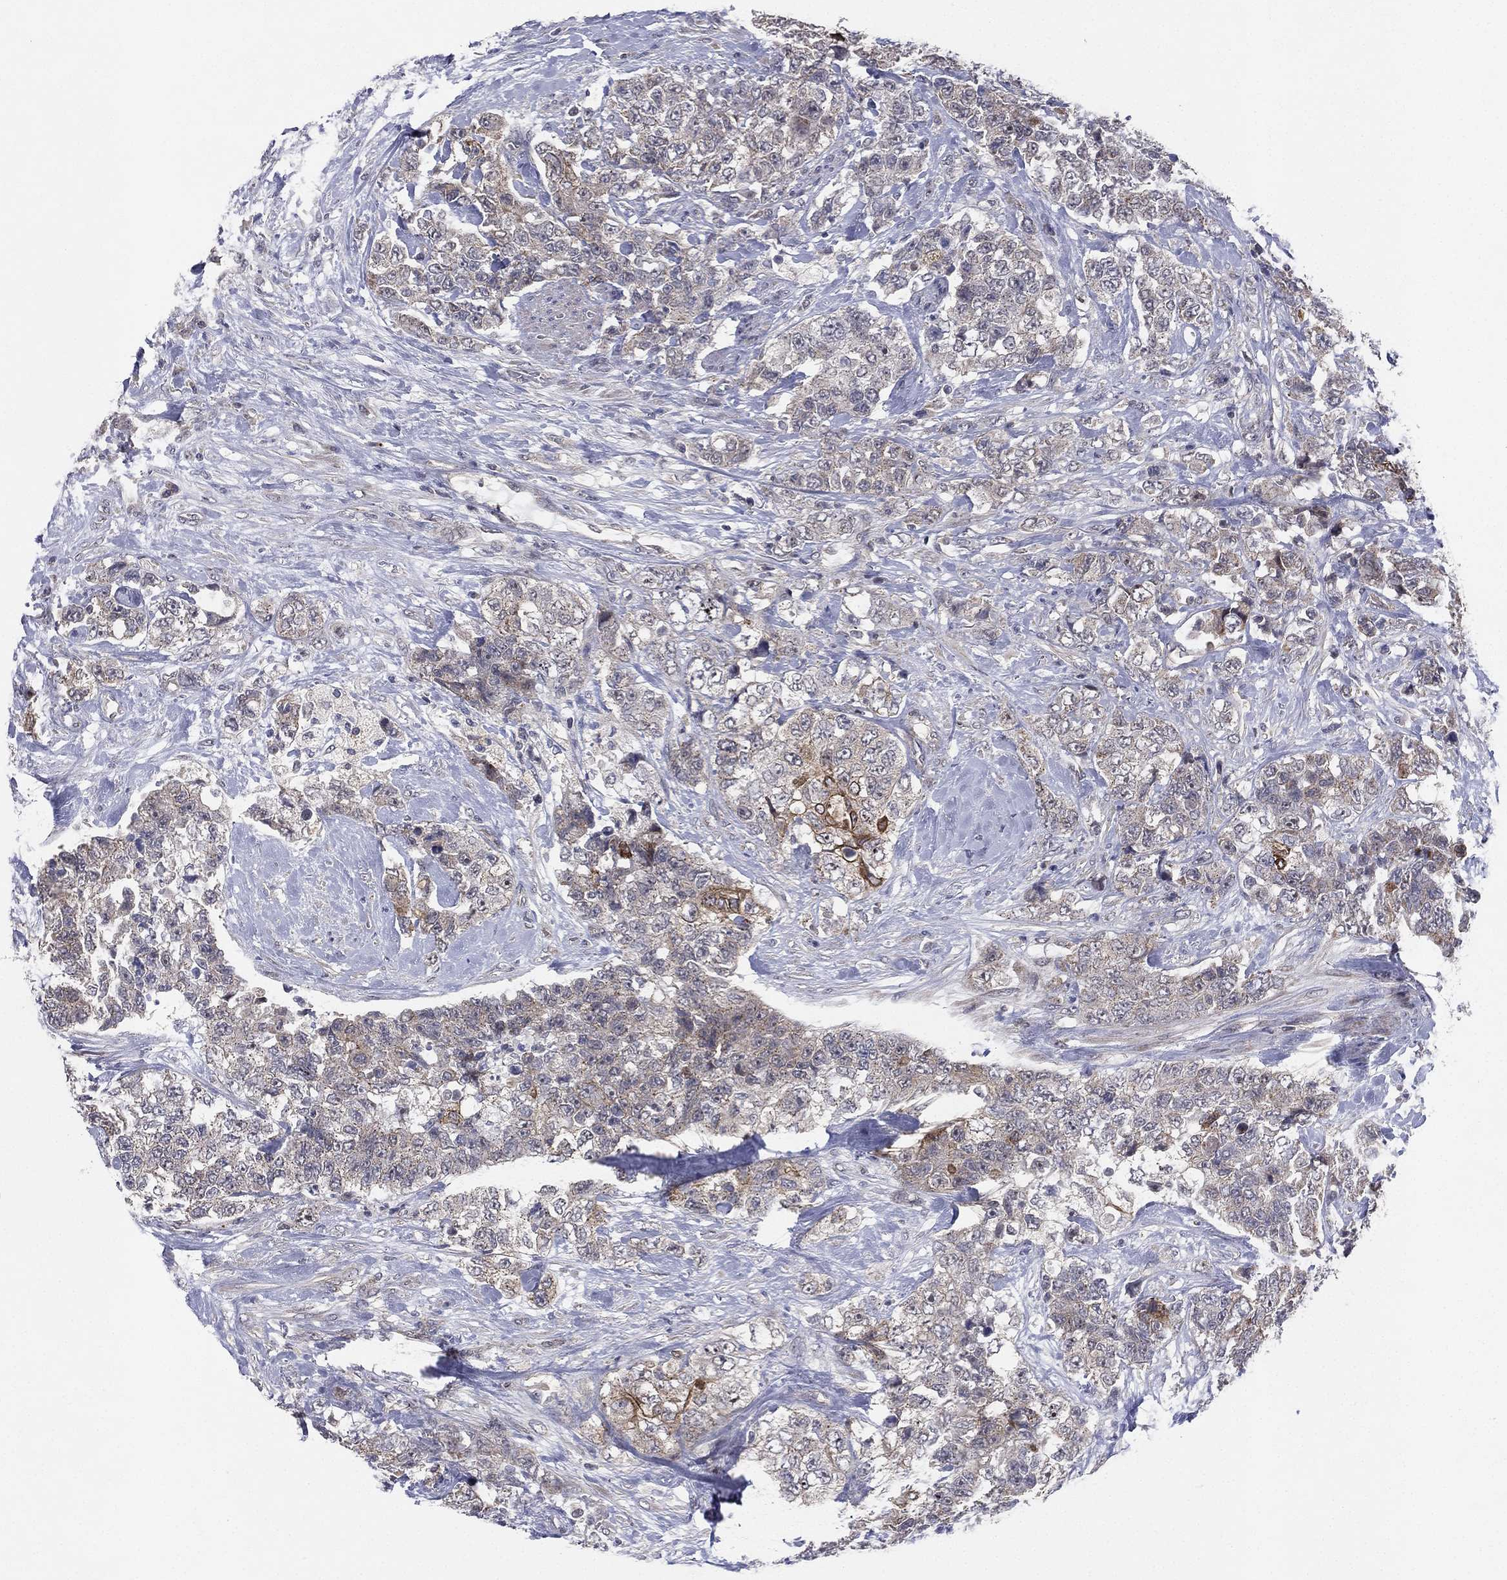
{"staining": {"intensity": "moderate", "quantity": "<25%", "location": "cytoplasmic/membranous"}, "tissue": "urothelial cancer", "cell_type": "Tumor cells", "image_type": "cancer", "snomed": [{"axis": "morphology", "description": "Urothelial carcinoma, High grade"}, {"axis": "topography", "description": "Urinary bladder"}], "caption": "The immunohistochemical stain shows moderate cytoplasmic/membranous positivity in tumor cells of high-grade urothelial carcinoma tissue.", "gene": "KAT14", "patient": {"sex": "female", "age": 78}}